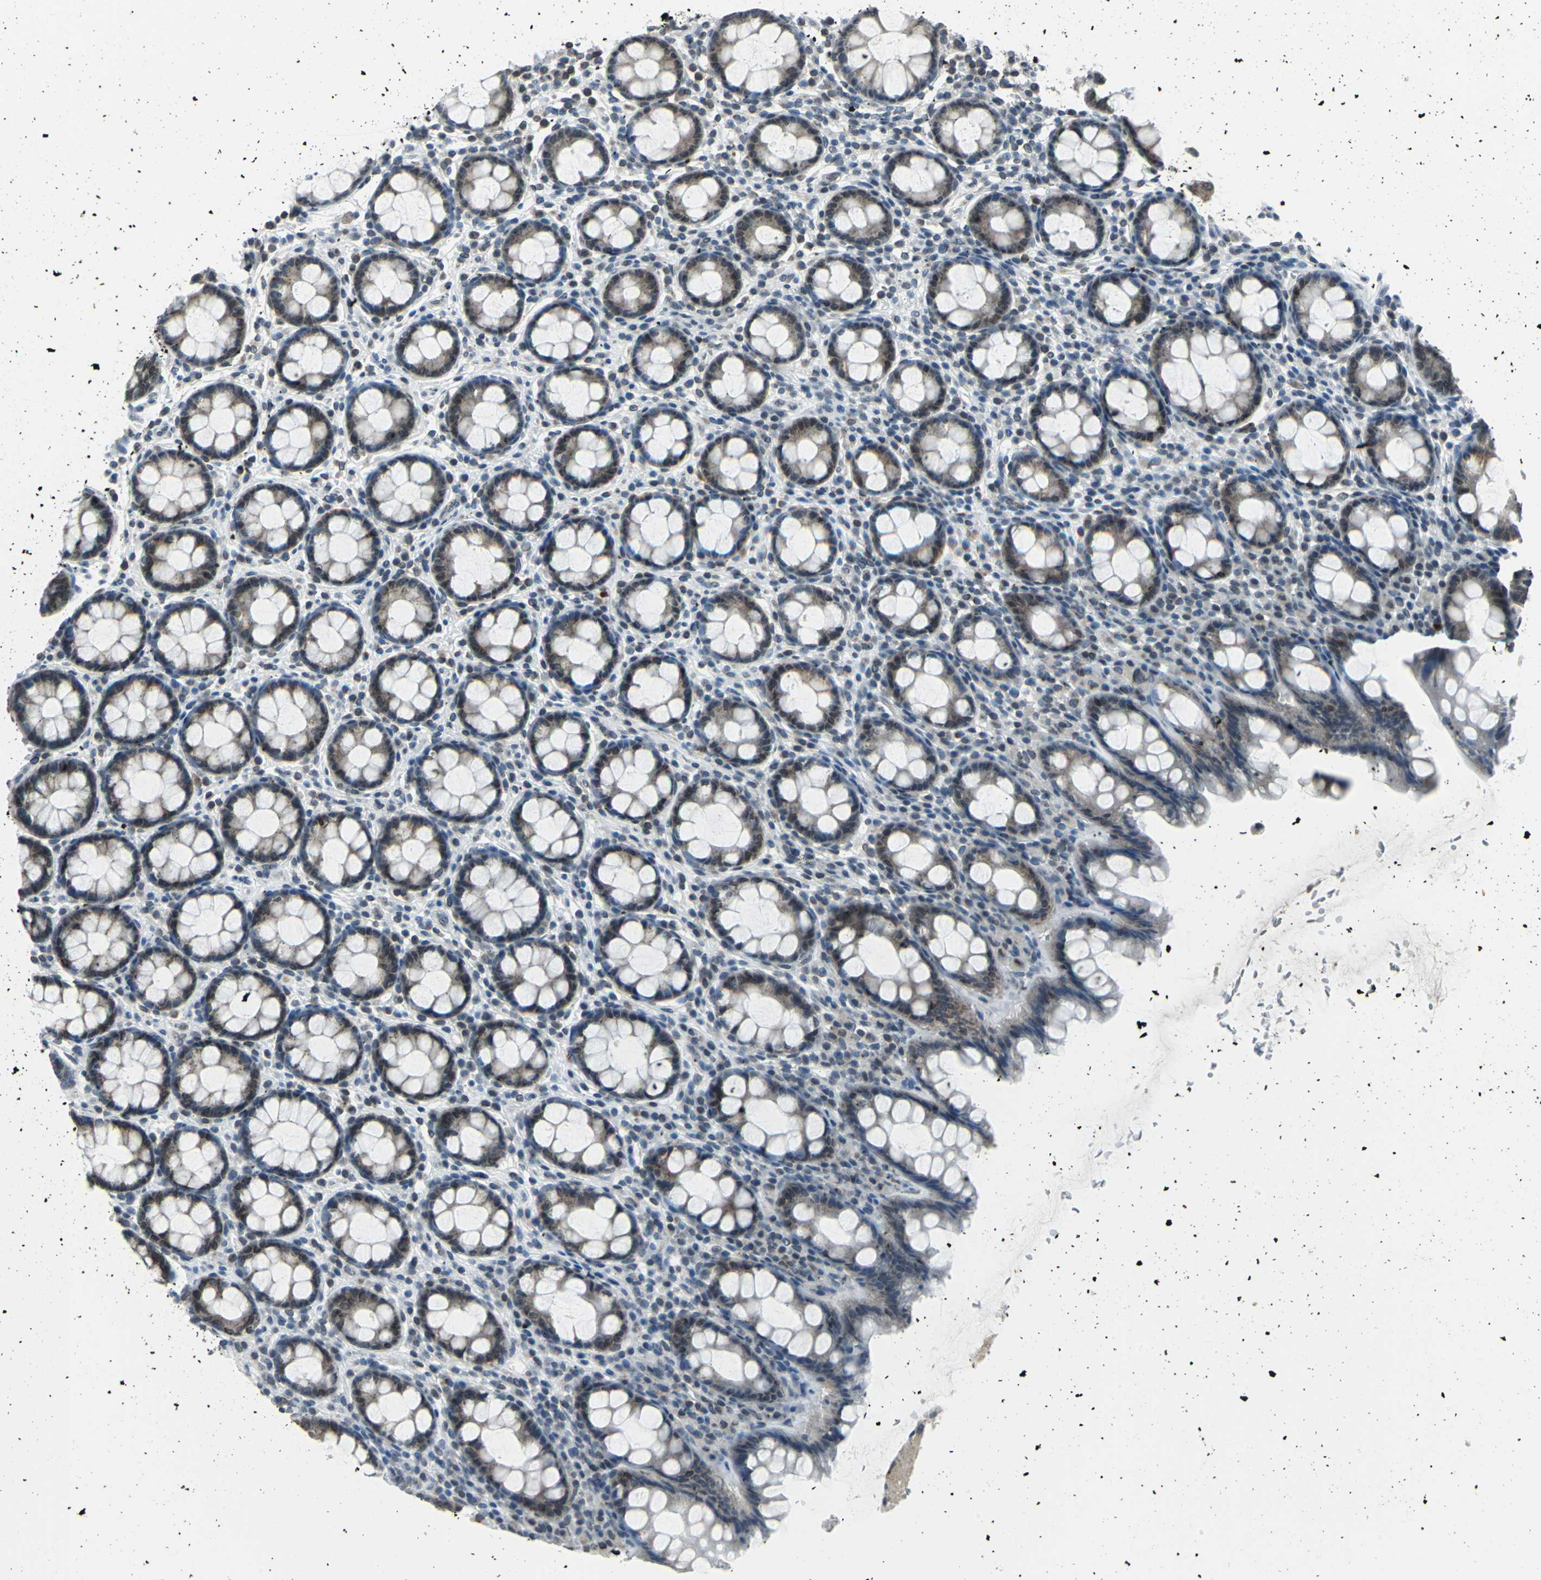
{"staining": {"intensity": "weak", "quantity": ">75%", "location": "cytoplasmic/membranous"}, "tissue": "rectum", "cell_type": "Glandular cells", "image_type": "normal", "snomed": [{"axis": "morphology", "description": "Normal tissue, NOS"}, {"axis": "topography", "description": "Rectum"}], "caption": "About >75% of glandular cells in benign human rectum show weak cytoplasmic/membranous protein expression as visualized by brown immunohistochemical staining.", "gene": "SNUPN", "patient": {"sex": "male", "age": 92}}